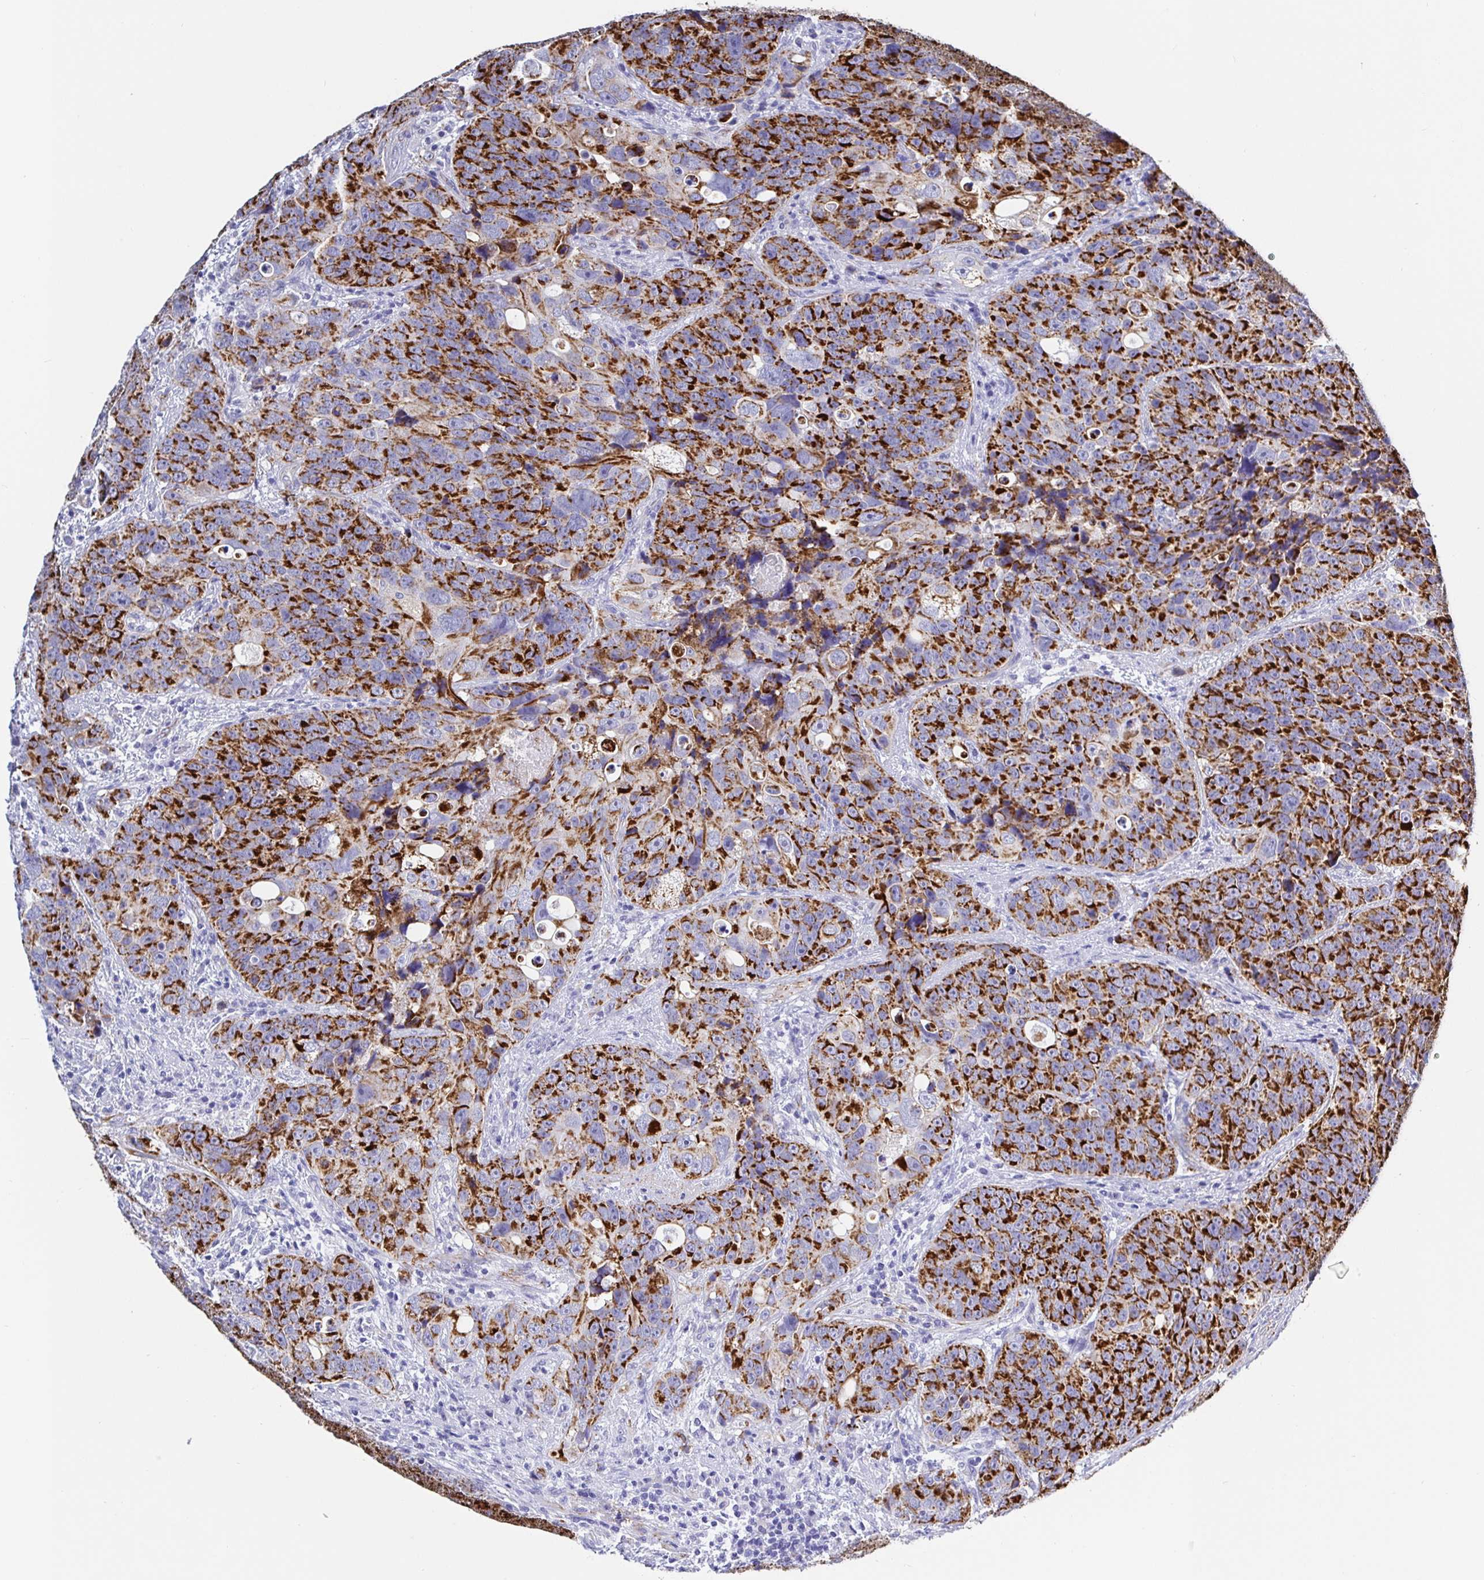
{"staining": {"intensity": "strong", "quantity": ">75%", "location": "cytoplasmic/membranous"}, "tissue": "urothelial cancer", "cell_type": "Tumor cells", "image_type": "cancer", "snomed": [{"axis": "morphology", "description": "Urothelial carcinoma, NOS"}, {"axis": "topography", "description": "Urinary bladder"}], "caption": "Urothelial cancer stained with a brown dye displays strong cytoplasmic/membranous positive positivity in about >75% of tumor cells.", "gene": "MAOA", "patient": {"sex": "male", "age": 52}}